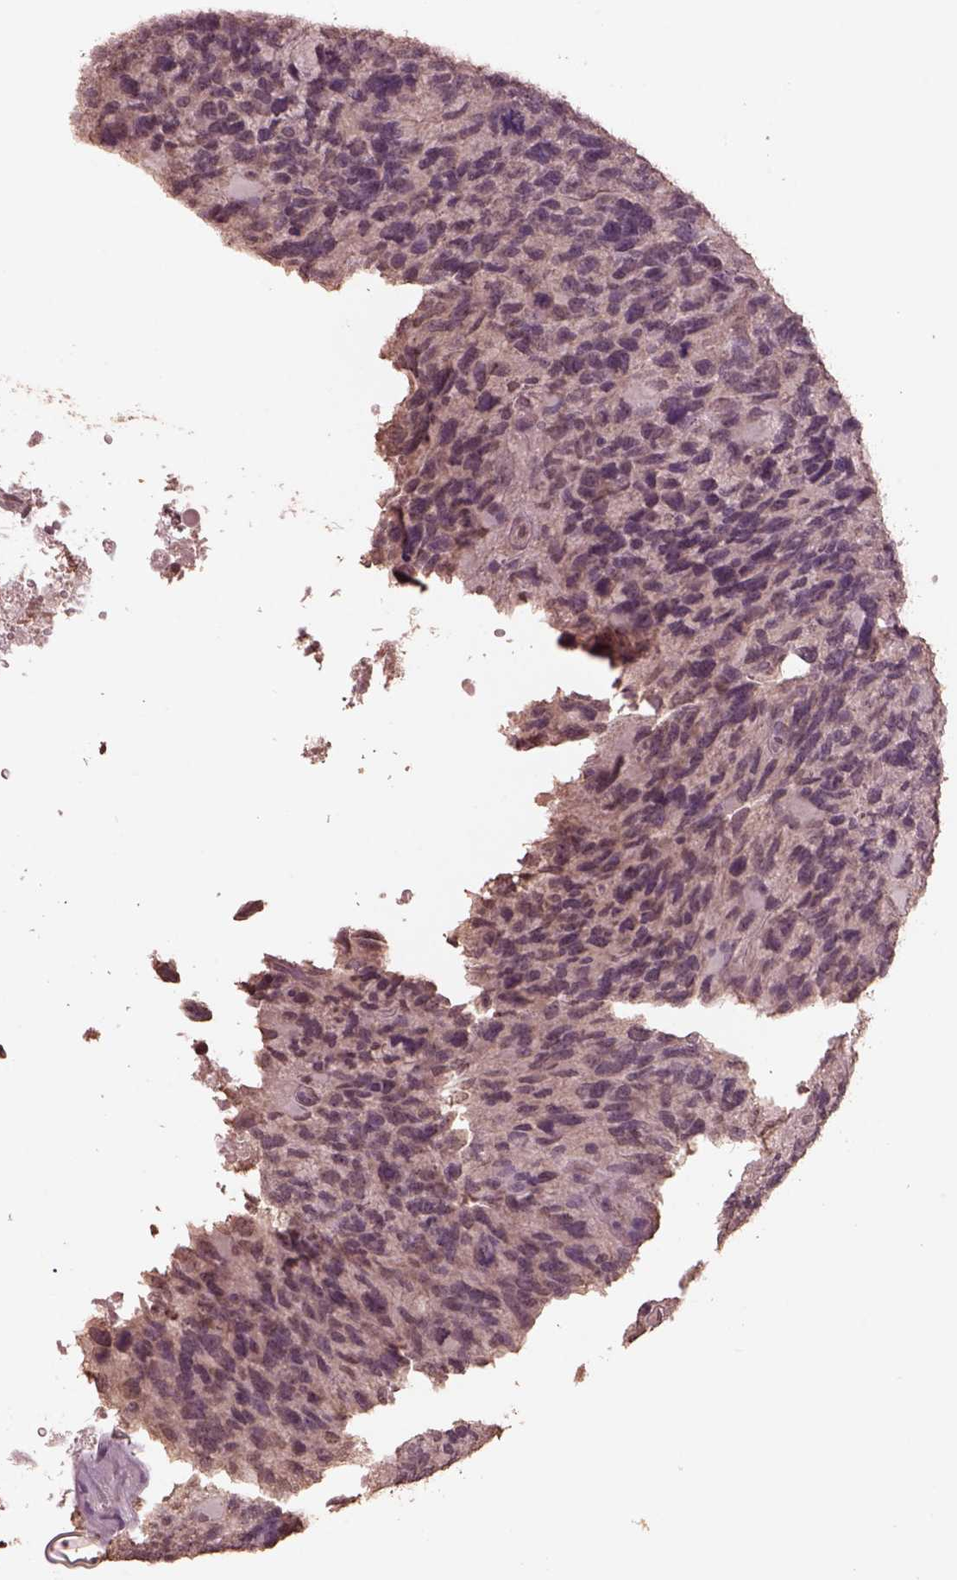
{"staining": {"intensity": "negative", "quantity": "none", "location": "none"}, "tissue": "glioma", "cell_type": "Tumor cells", "image_type": "cancer", "snomed": [{"axis": "morphology", "description": "Glioma, malignant, High grade"}, {"axis": "topography", "description": "Brain"}], "caption": "There is no significant positivity in tumor cells of glioma.", "gene": "CPT1C", "patient": {"sex": "female", "age": 71}}